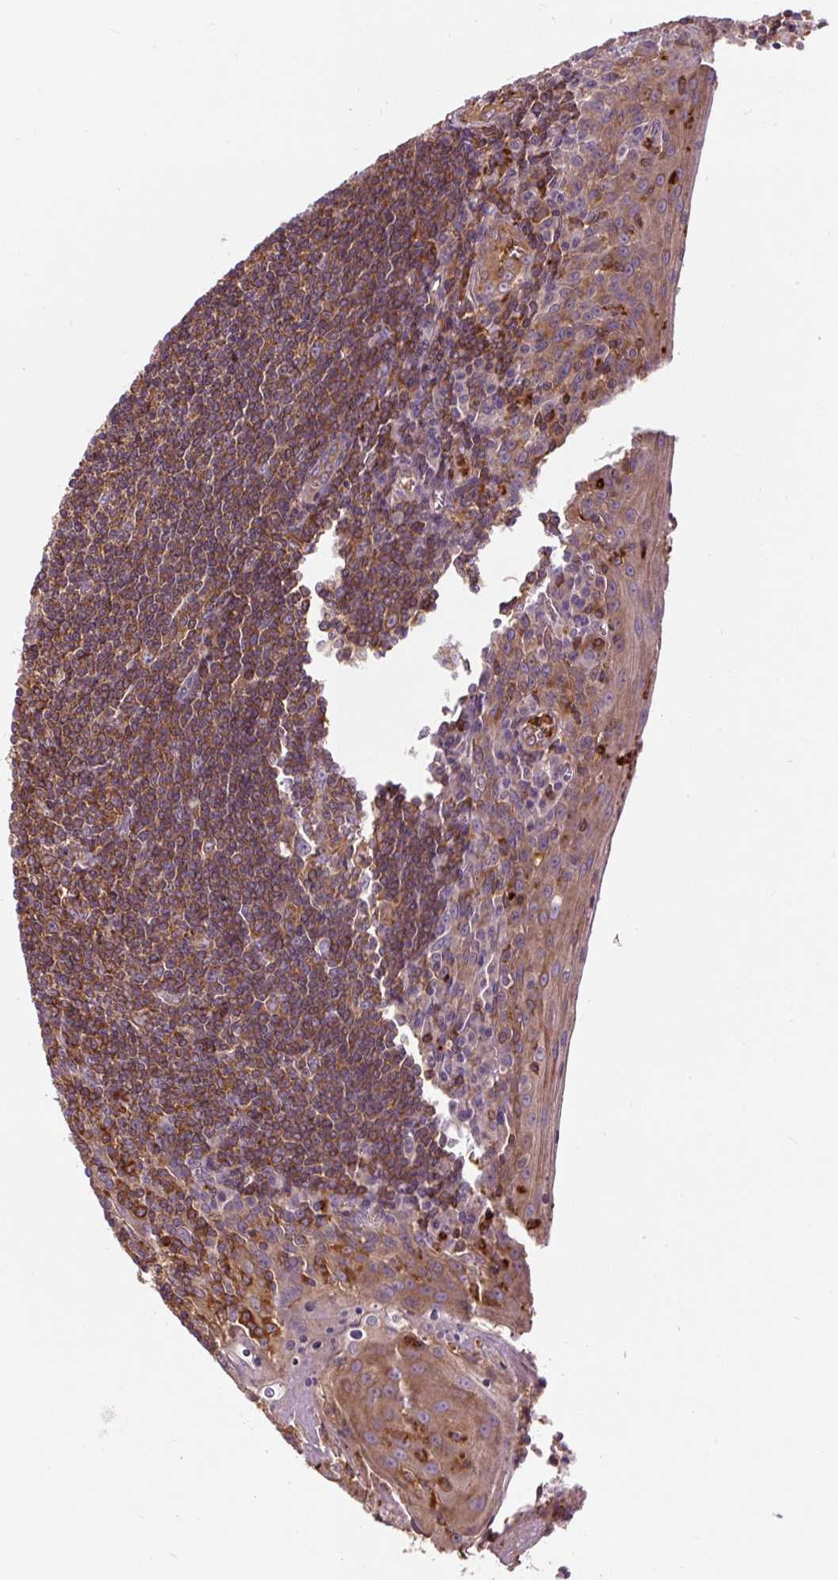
{"staining": {"intensity": "moderate", "quantity": ">75%", "location": "cytoplasmic/membranous"}, "tissue": "tonsil", "cell_type": "Germinal center cells", "image_type": "normal", "snomed": [{"axis": "morphology", "description": "Normal tissue, NOS"}, {"axis": "topography", "description": "Tonsil"}], "caption": "Unremarkable tonsil reveals moderate cytoplasmic/membranous expression in approximately >75% of germinal center cells.", "gene": "CISD3", "patient": {"sex": "male", "age": 27}}